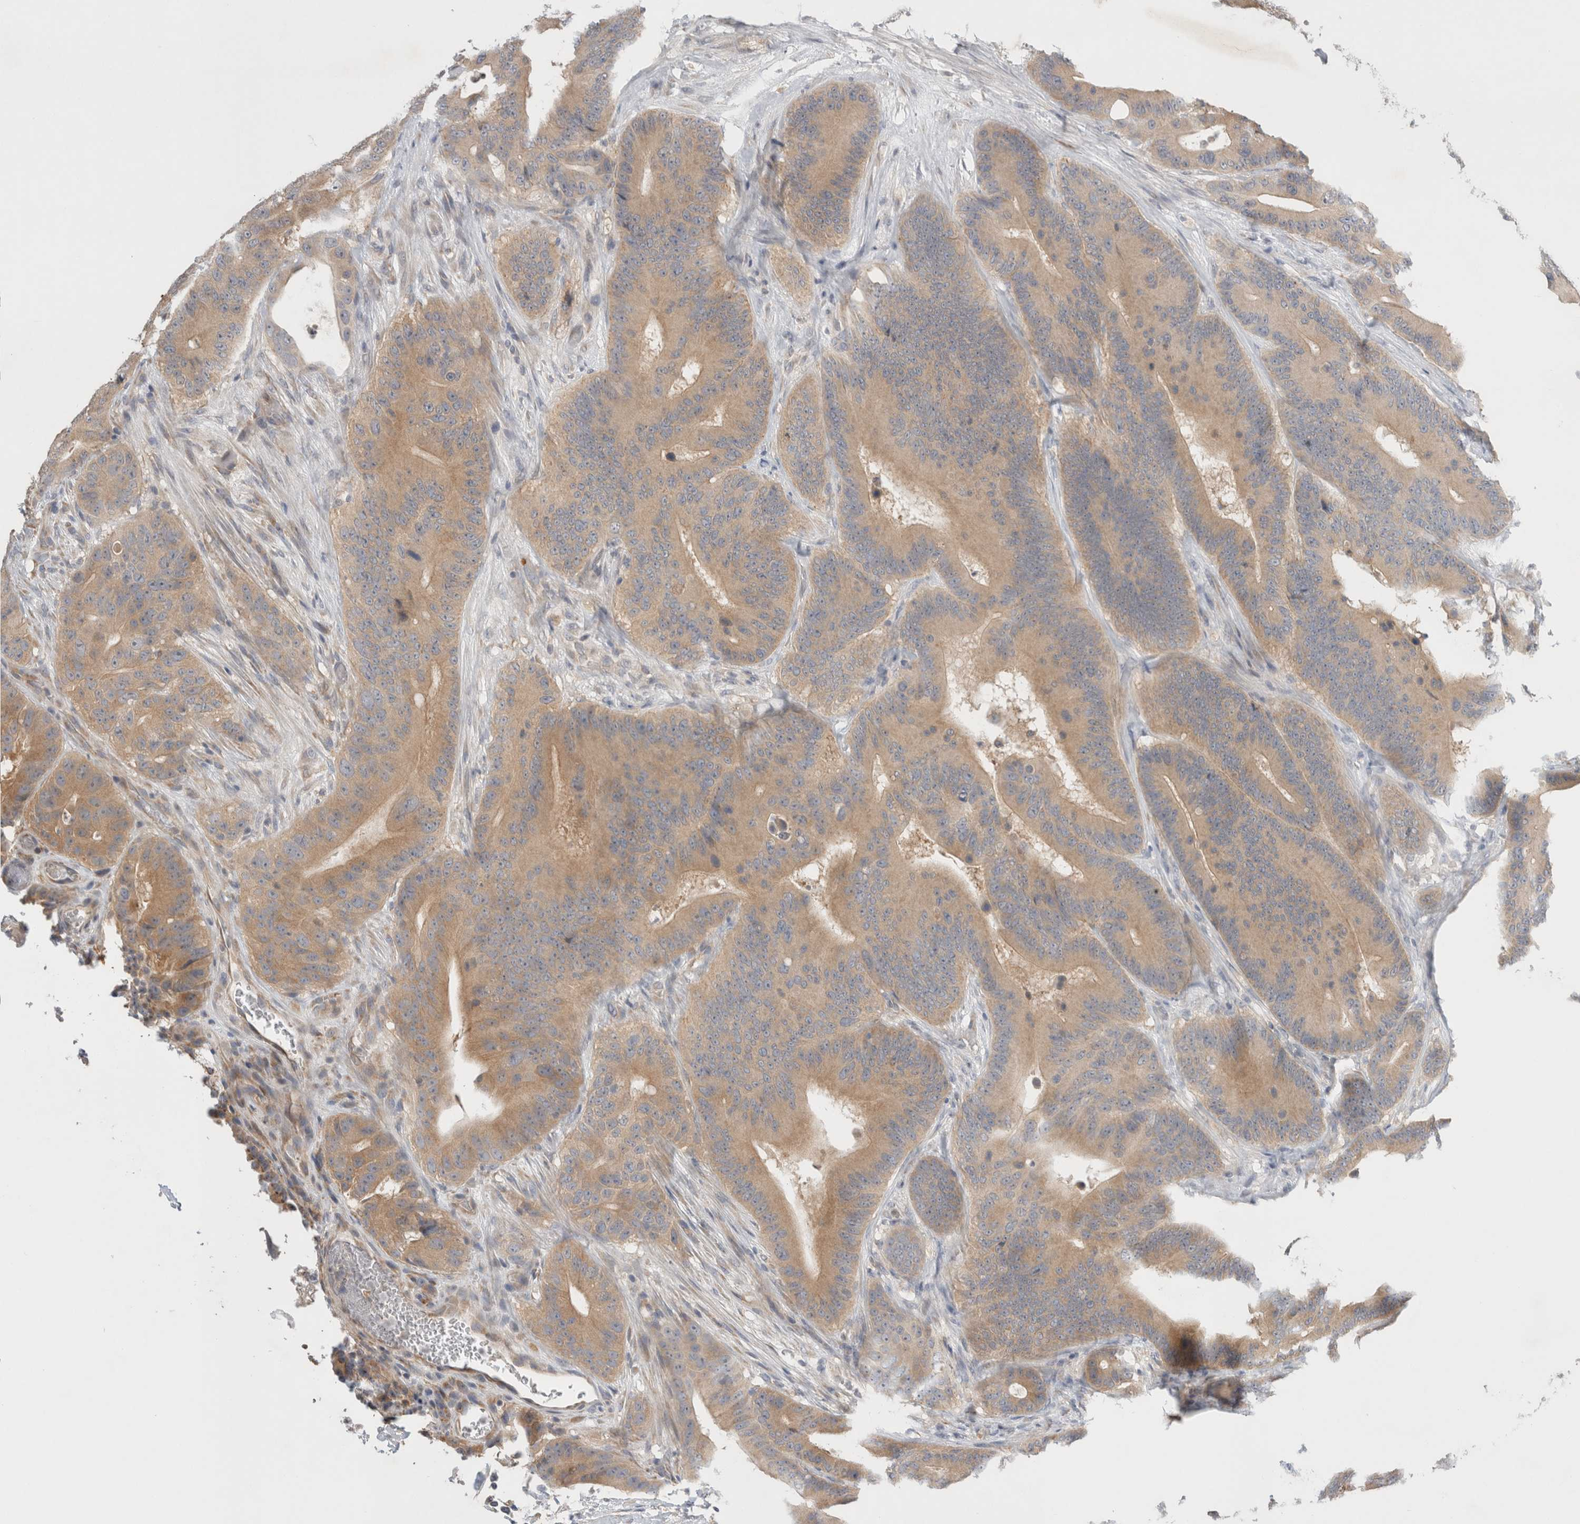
{"staining": {"intensity": "moderate", "quantity": ">75%", "location": "cytoplasmic/membranous"}, "tissue": "colorectal cancer", "cell_type": "Tumor cells", "image_type": "cancer", "snomed": [{"axis": "morphology", "description": "Adenocarcinoma, NOS"}, {"axis": "topography", "description": "Colon"}], "caption": "DAB (3,3'-diaminobenzidine) immunohistochemical staining of colorectal adenocarcinoma reveals moderate cytoplasmic/membranous protein staining in approximately >75% of tumor cells.", "gene": "NEDD4L", "patient": {"sex": "male", "age": 83}}